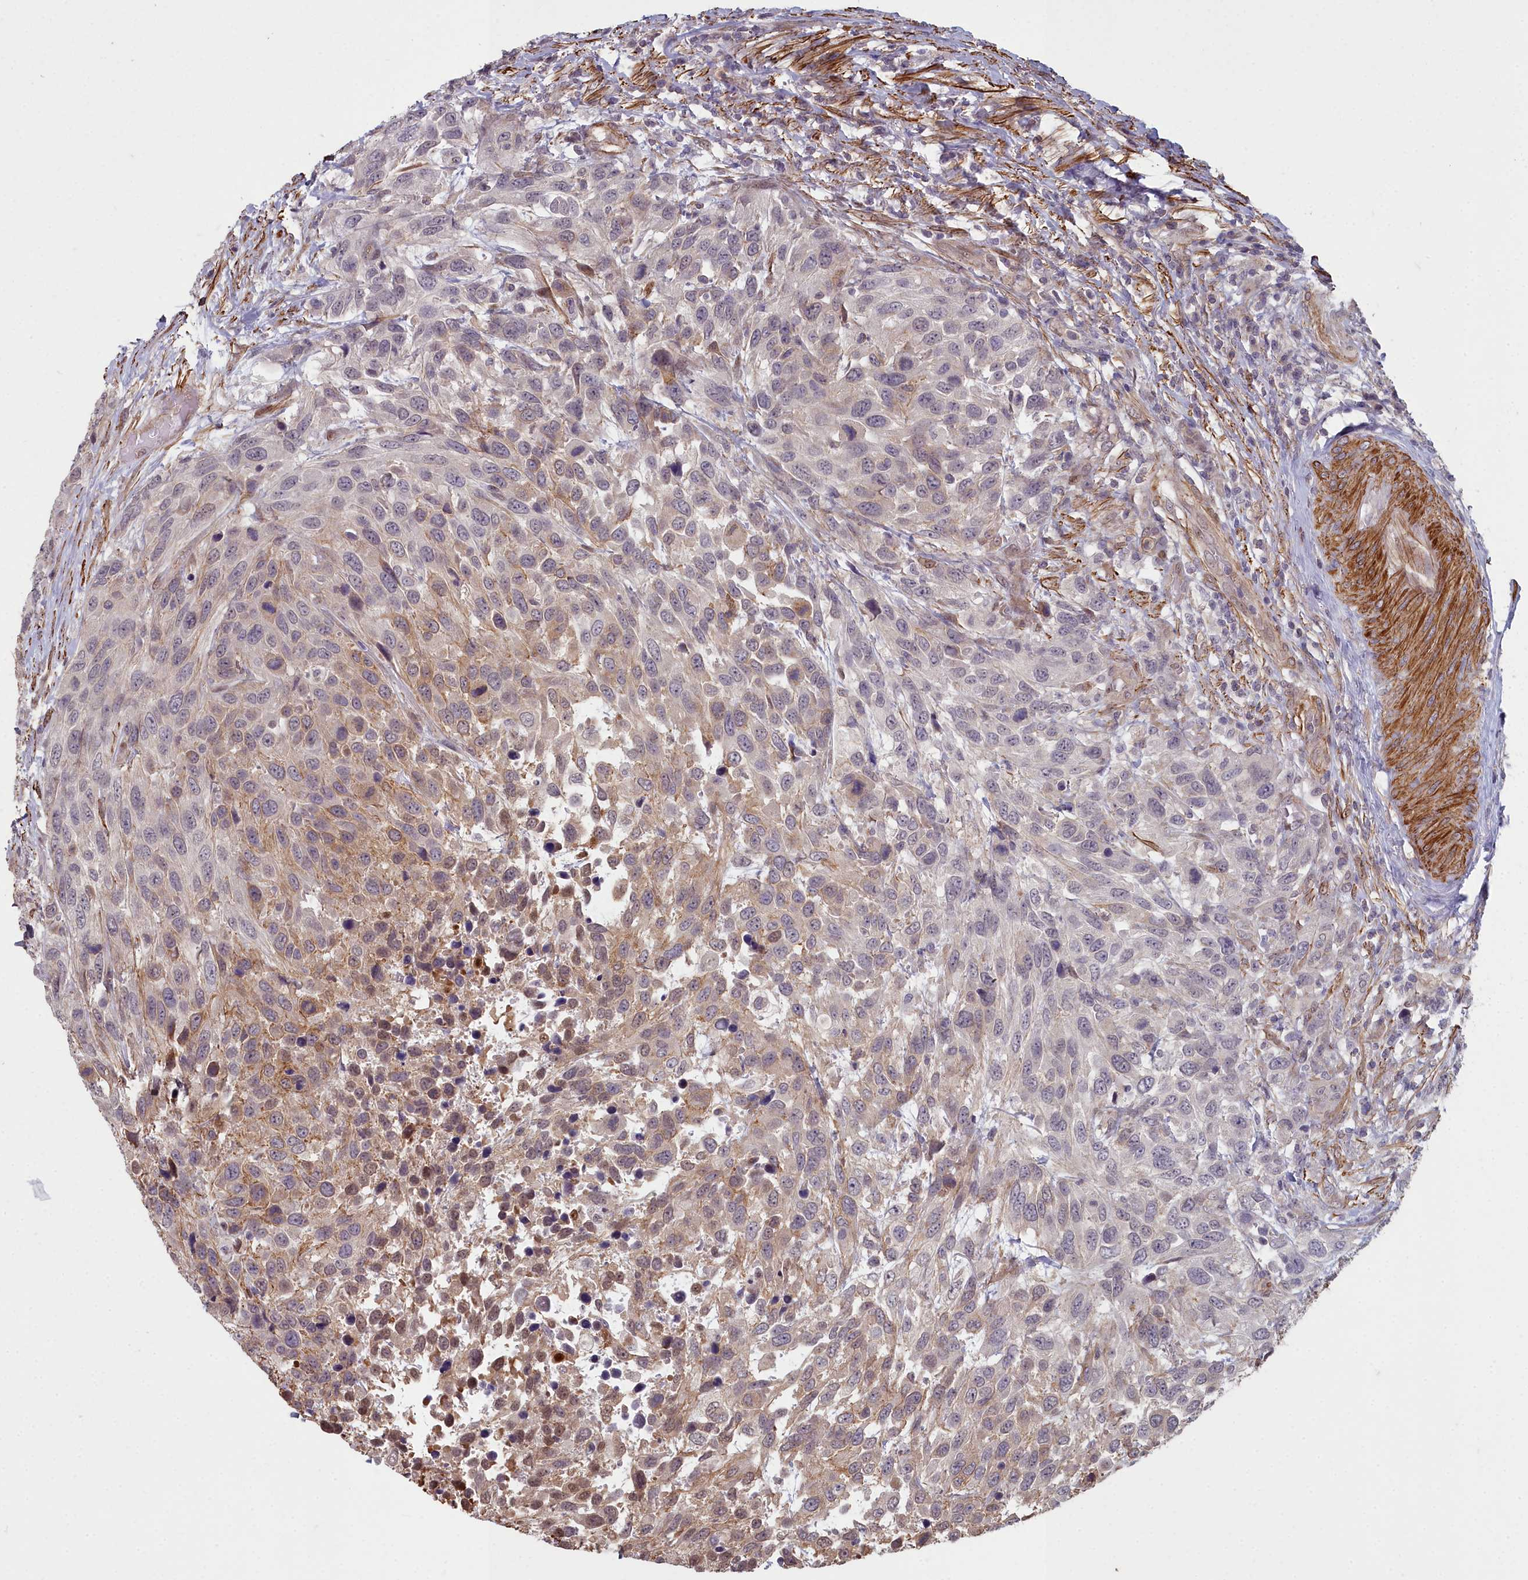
{"staining": {"intensity": "moderate", "quantity": "<25%", "location": "cytoplasmic/membranous"}, "tissue": "urothelial cancer", "cell_type": "Tumor cells", "image_type": "cancer", "snomed": [{"axis": "morphology", "description": "Urothelial carcinoma, High grade"}, {"axis": "topography", "description": "Urinary bladder"}], "caption": "Immunohistochemical staining of human urothelial cancer reveals low levels of moderate cytoplasmic/membranous positivity in approximately <25% of tumor cells.", "gene": "ZNF626", "patient": {"sex": "female", "age": 70}}